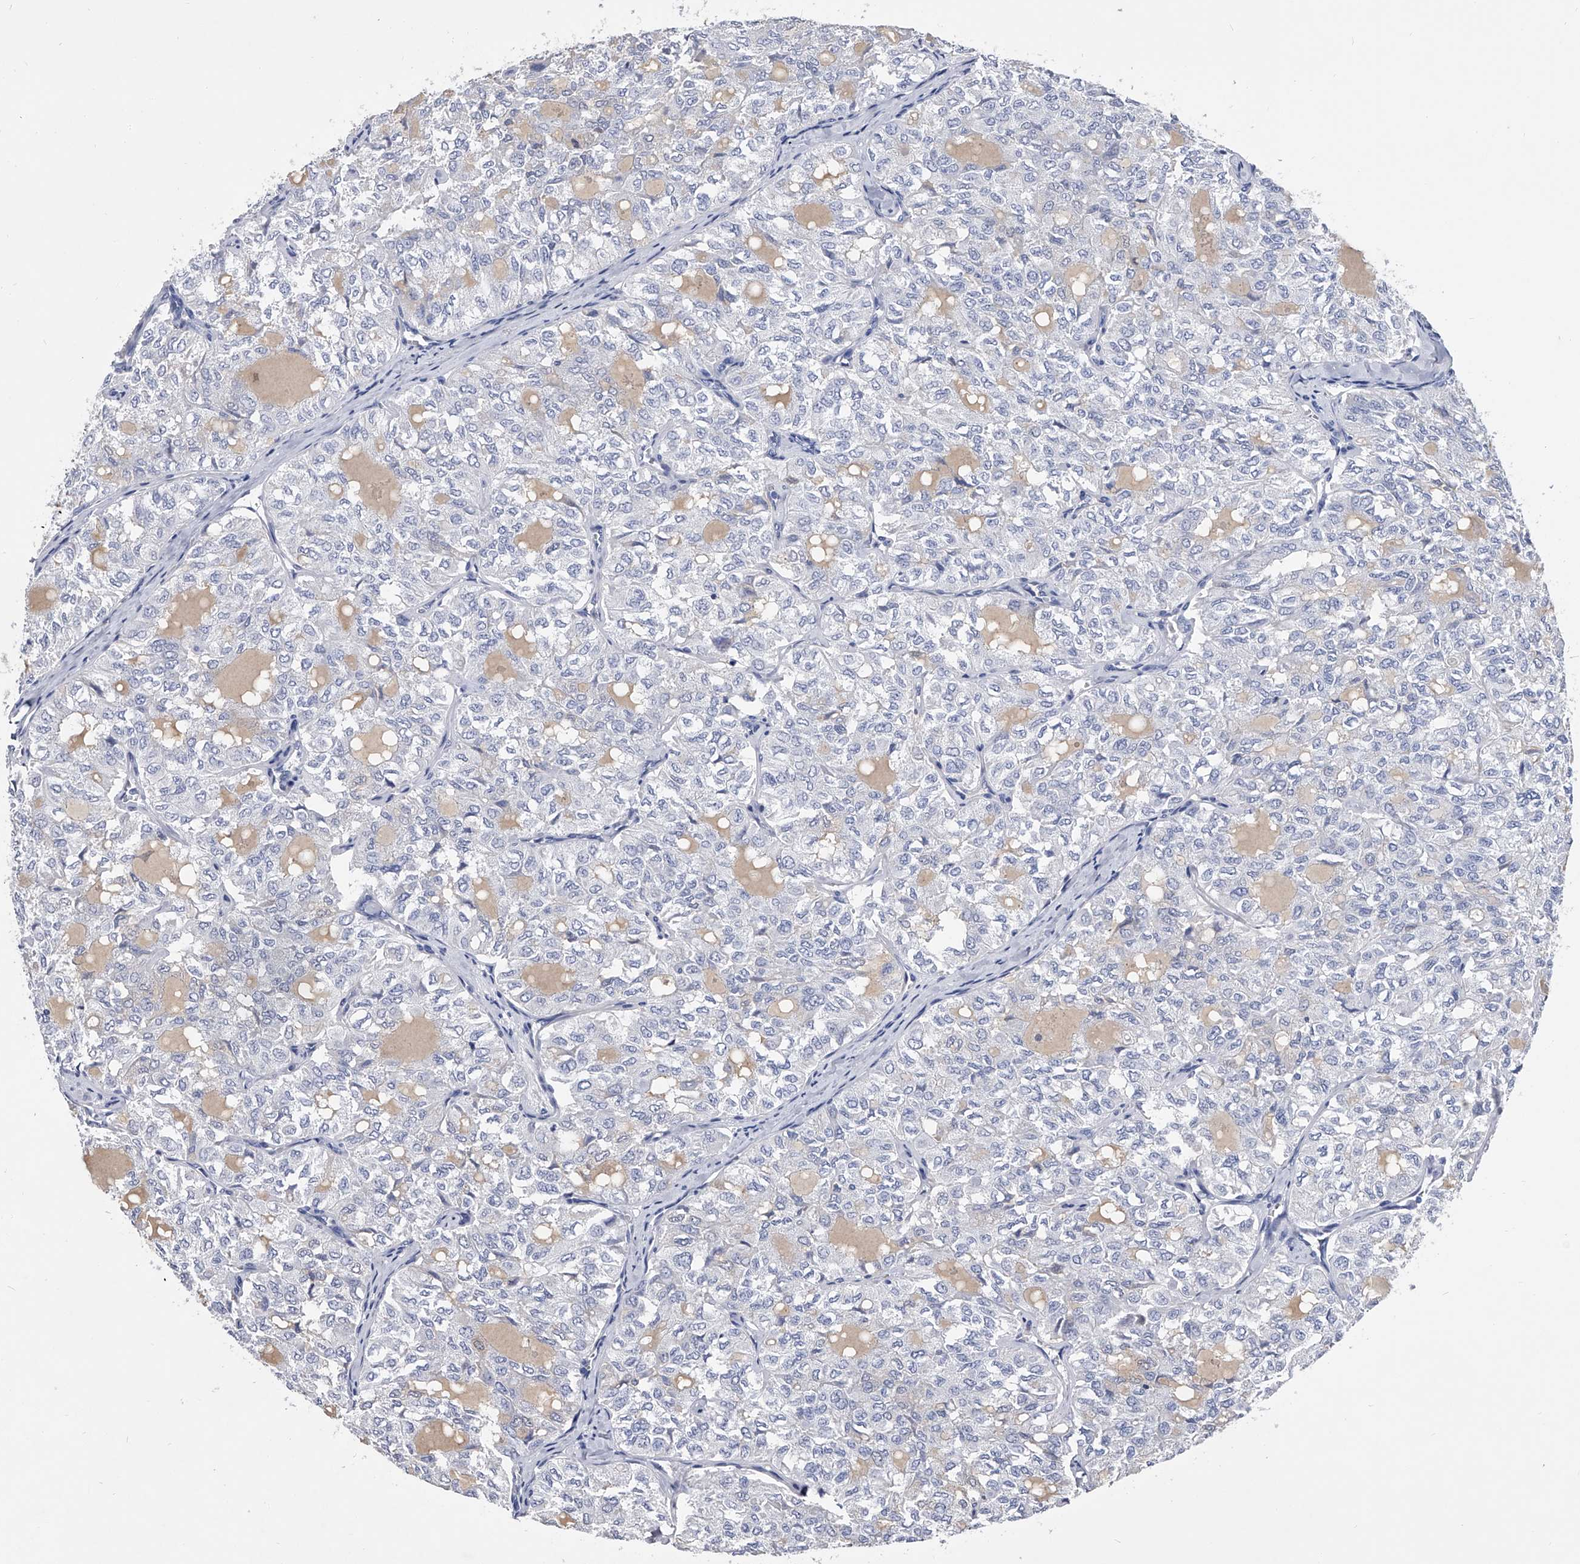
{"staining": {"intensity": "negative", "quantity": "none", "location": "none"}, "tissue": "thyroid cancer", "cell_type": "Tumor cells", "image_type": "cancer", "snomed": [{"axis": "morphology", "description": "Follicular adenoma carcinoma, NOS"}, {"axis": "topography", "description": "Thyroid gland"}], "caption": "Immunohistochemistry micrograph of neoplastic tissue: thyroid cancer (follicular adenoma carcinoma) stained with DAB shows no significant protein expression in tumor cells. (Stains: DAB (3,3'-diaminobenzidine) immunohistochemistry with hematoxylin counter stain, Microscopy: brightfield microscopy at high magnification).", "gene": "EFCAB7", "patient": {"sex": "male", "age": 75}}